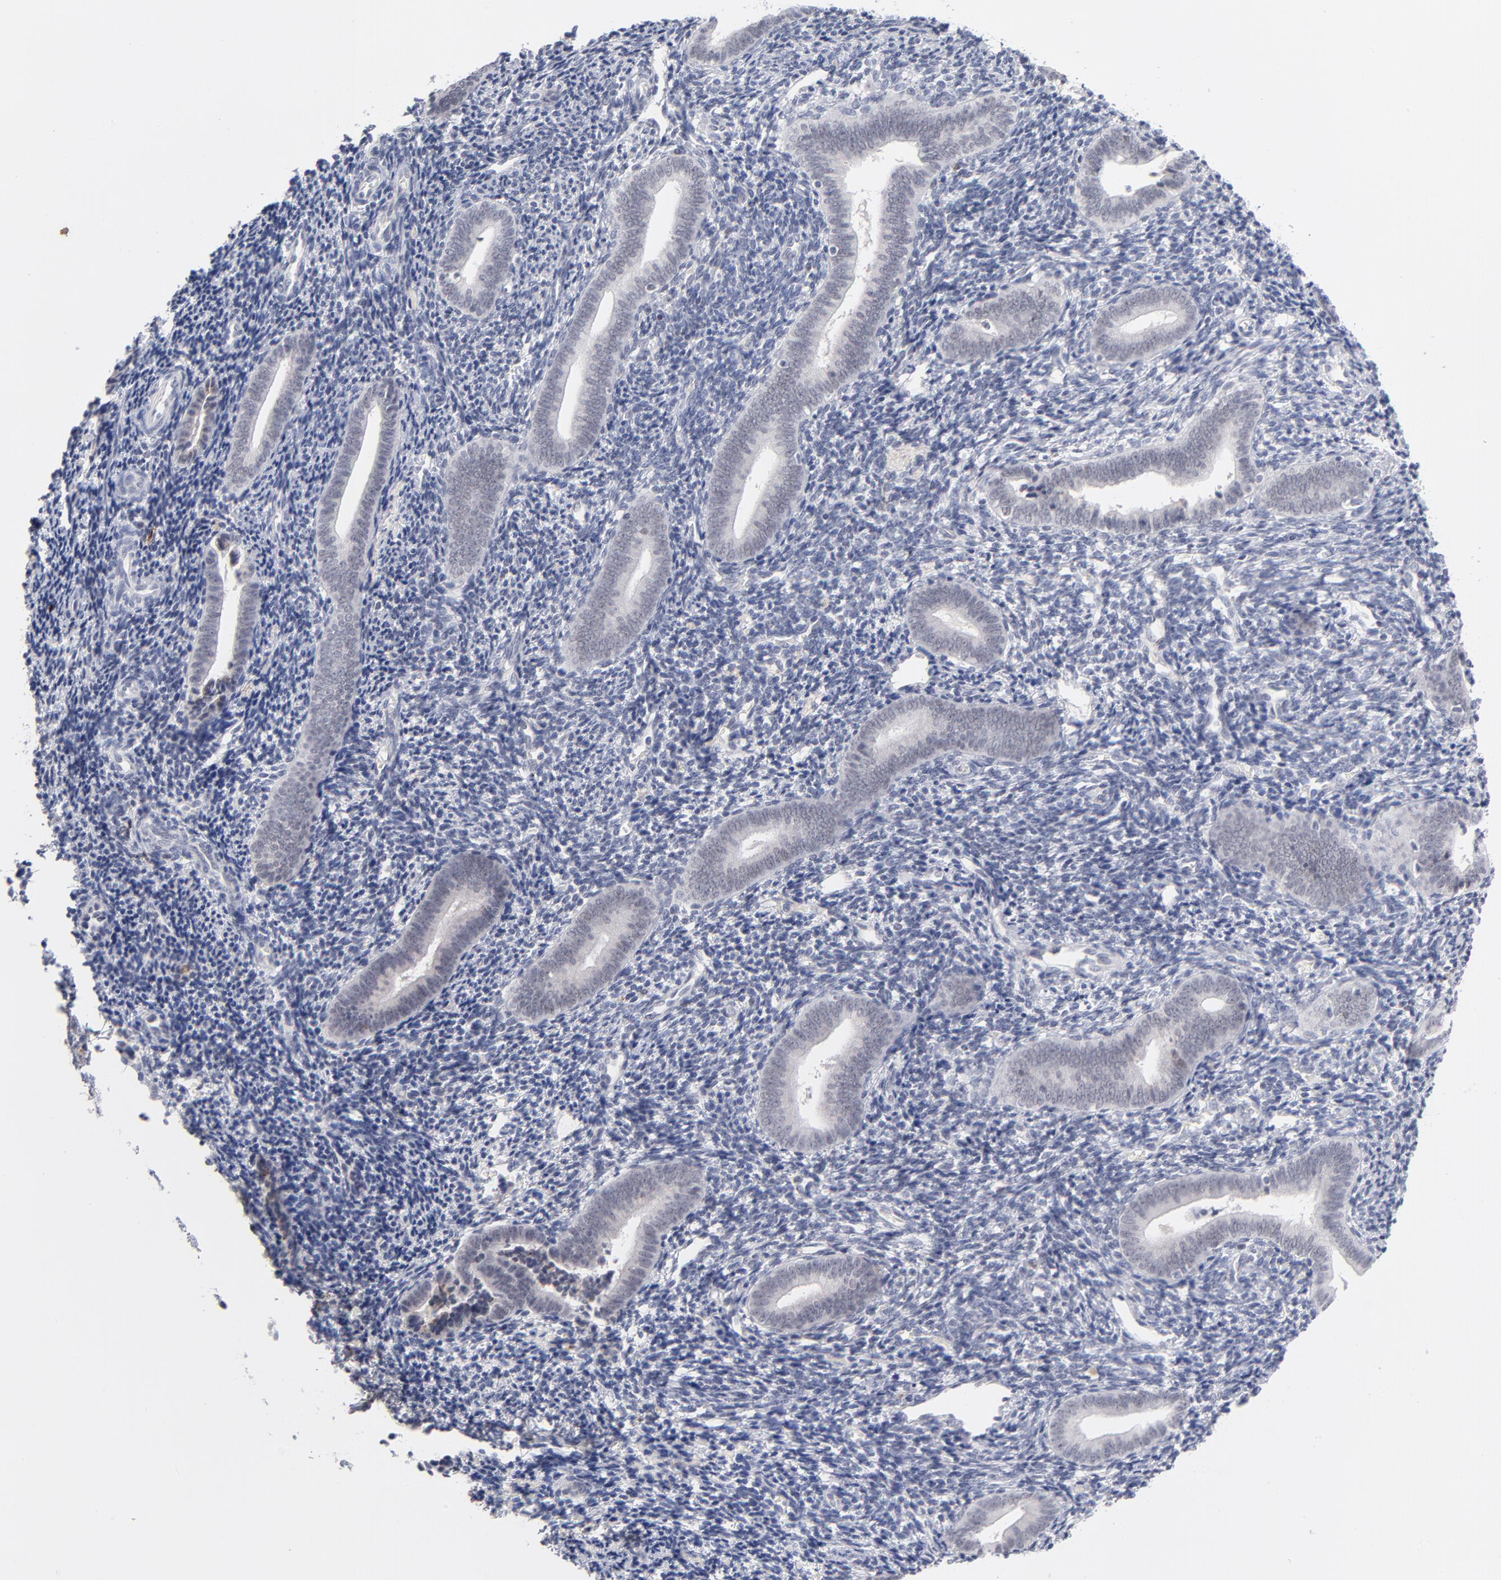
{"staining": {"intensity": "negative", "quantity": "none", "location": "none"}, "tissue": "endometrium", "cell_type": "Cells in endometrial stroma", "image_type": "normal", "snomed": [{"axis": "morphology", "description": "Normal tissue, NOS"}, {"axis": "topography", "description": "Uterus"}, {"axis": "topography", "description": "Endometrium"}], "caption": "Cells in endometrial stroma show no significant staining in benign endometrium. The staining is performed using DAB brown chromogen with nuclei counter-stained in using hematoxylin.", "gene": "PARP1", "patient": {"sex": "female", "age": 33}}